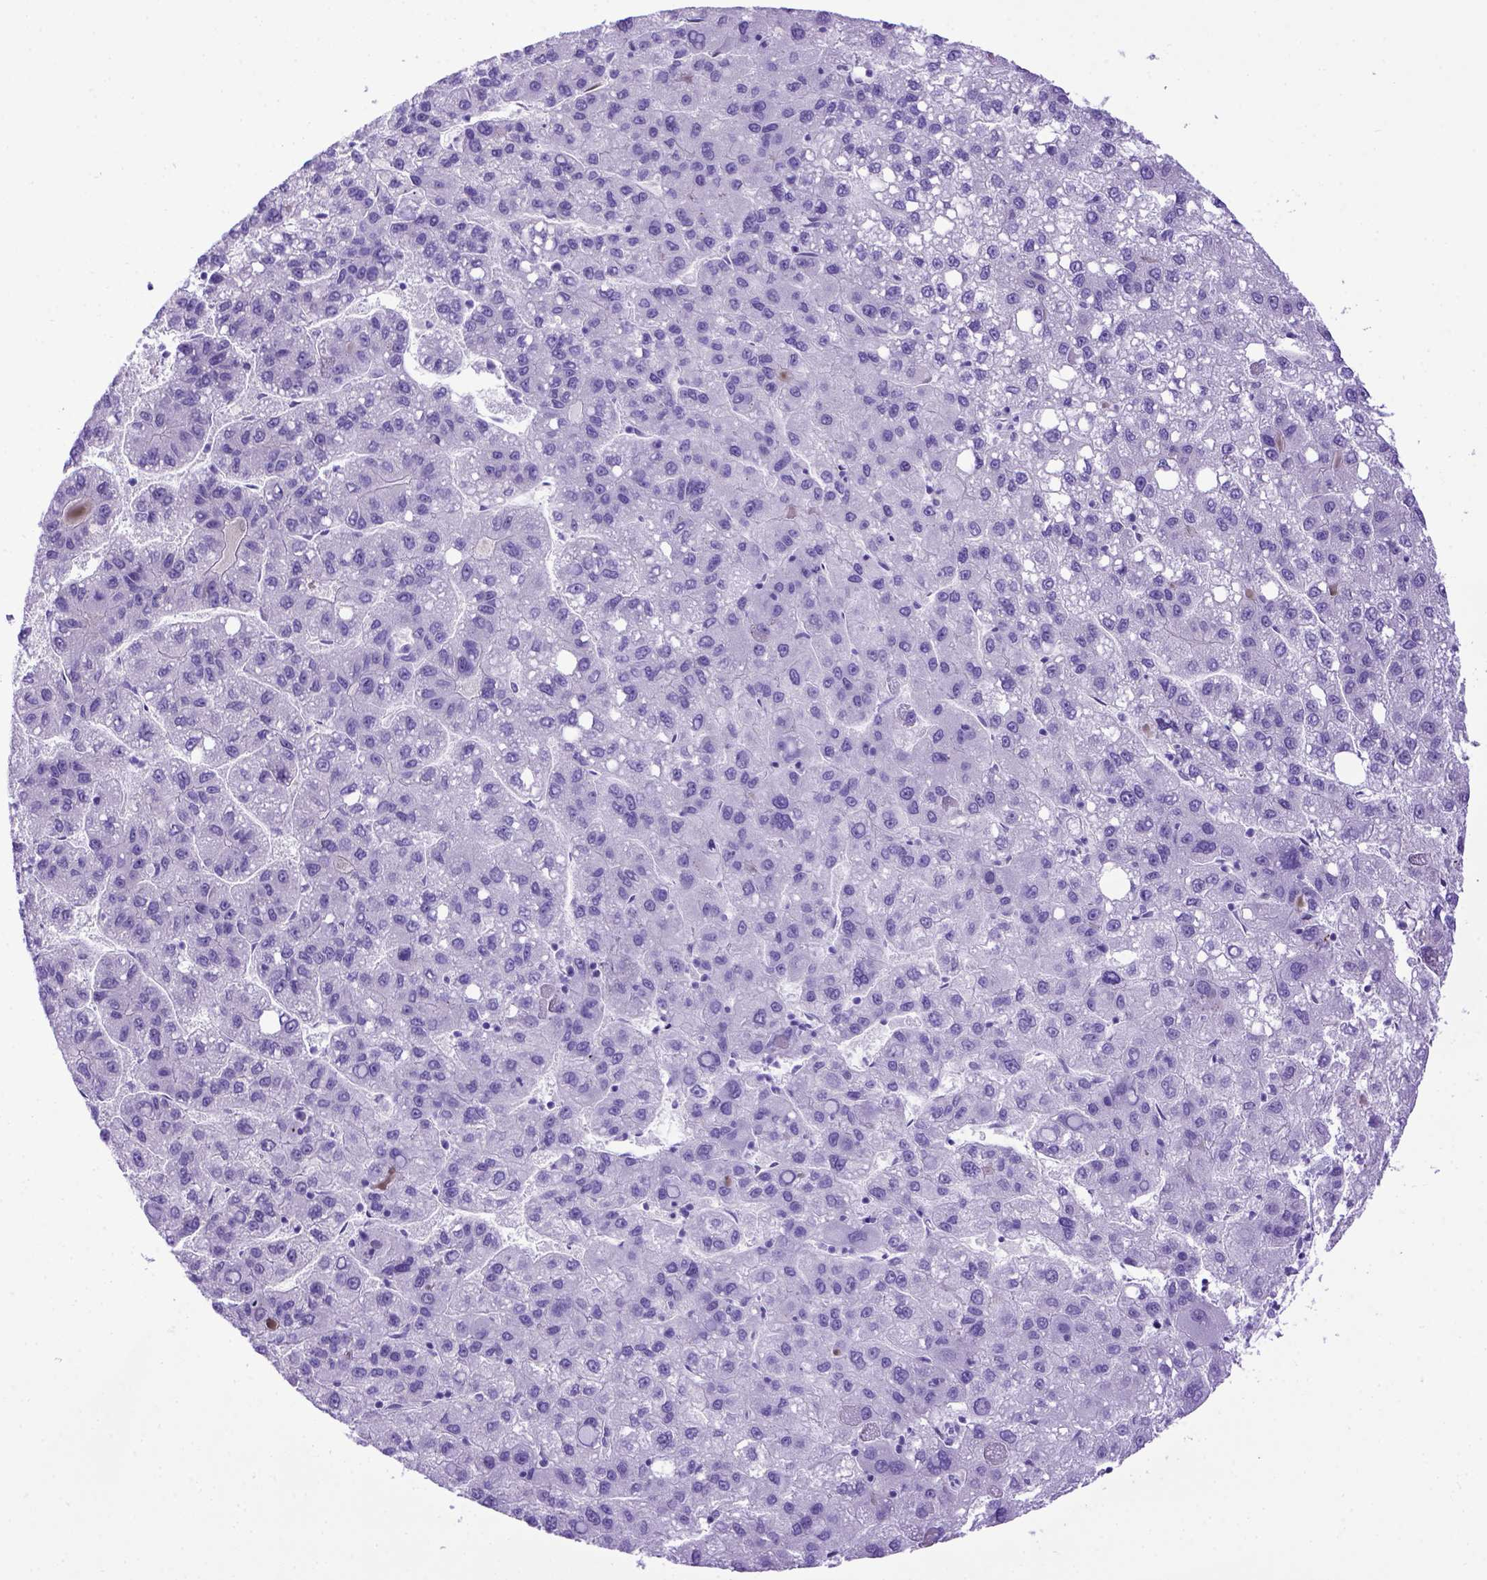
{"staining": {"intensity": "negative", "quantity": "none", "location": "none"}, "tissue": "liver cancer", "cell_type": "Tumor cells", "image_type": "cancer", "snomed": [{"axis": "morphology", "description": "Carcinoma, Hepatocellular, NOS"}, {"axis": "topography", "description": "Liver"}], "caption": "Tumor cells are negative for protein expression in human hepatocellular carcinoma (liver). The staining is performed using DAB brown chromogen with nuclei counter-stained in using hematoxylin.", "gene": "MEOX2", "patient": {"sex": "female", "age": 82}}